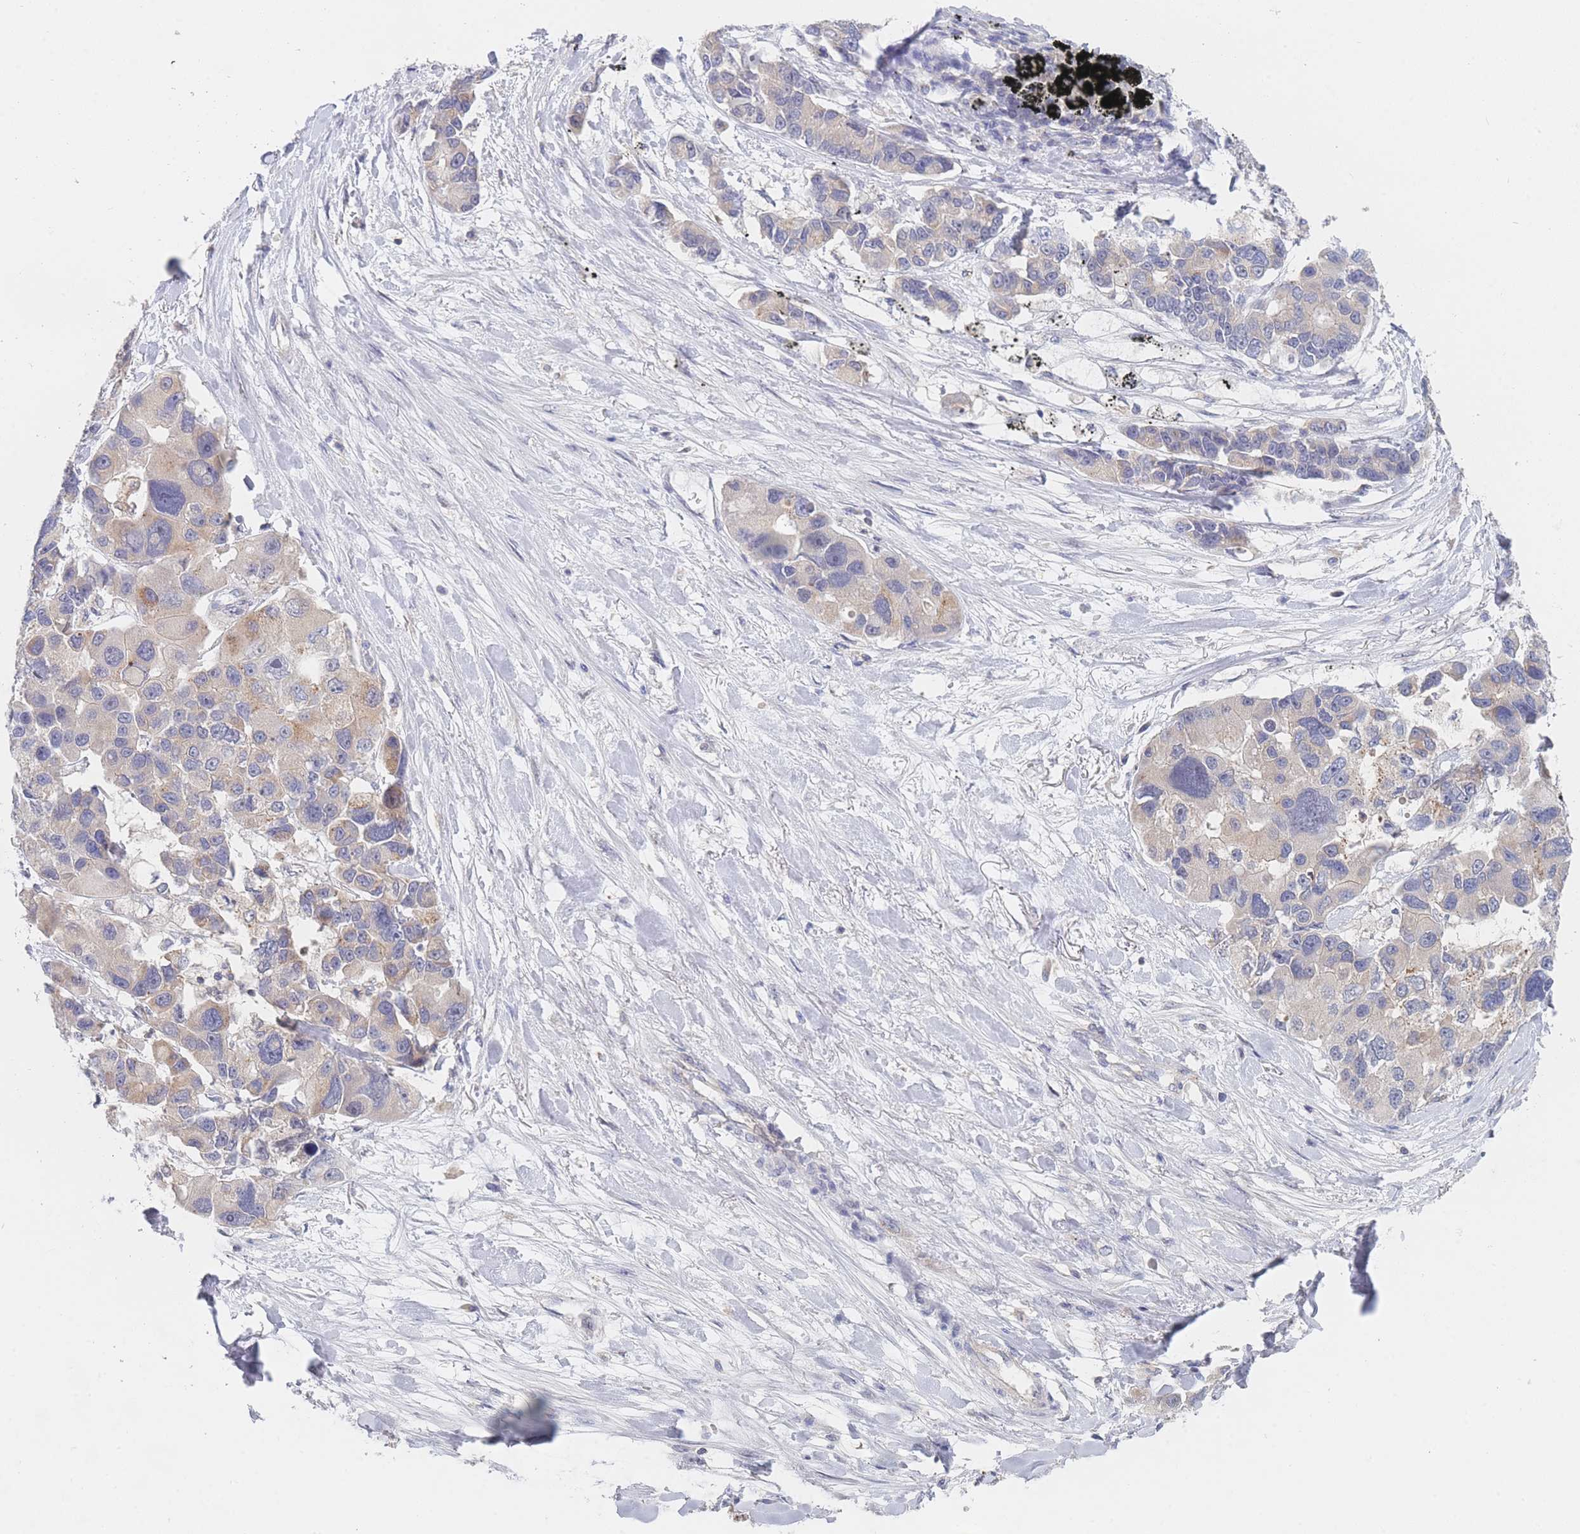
{"staining": {"intensity": "moderate", "quantity": "25%-75%", "location": "cytoplasmic/membranous"}, "tissue": "lung cancer", "cell_type": "Tumor cells", "image_type": "cancer", "snomed": [{"axis": "morphology", "description": "Adenocarcinoma, NOS"}, {"axis": "topography", "description": "Lung"}], "caption": "Protein expression analysis of human adenocarcinoma (lung) reveals moderate cytoplasmic/membranous positivity in approximately 25%-75% of tumor cells.", "gene": "PPP6C", "patient": {"sex": "female", "age": 54}}